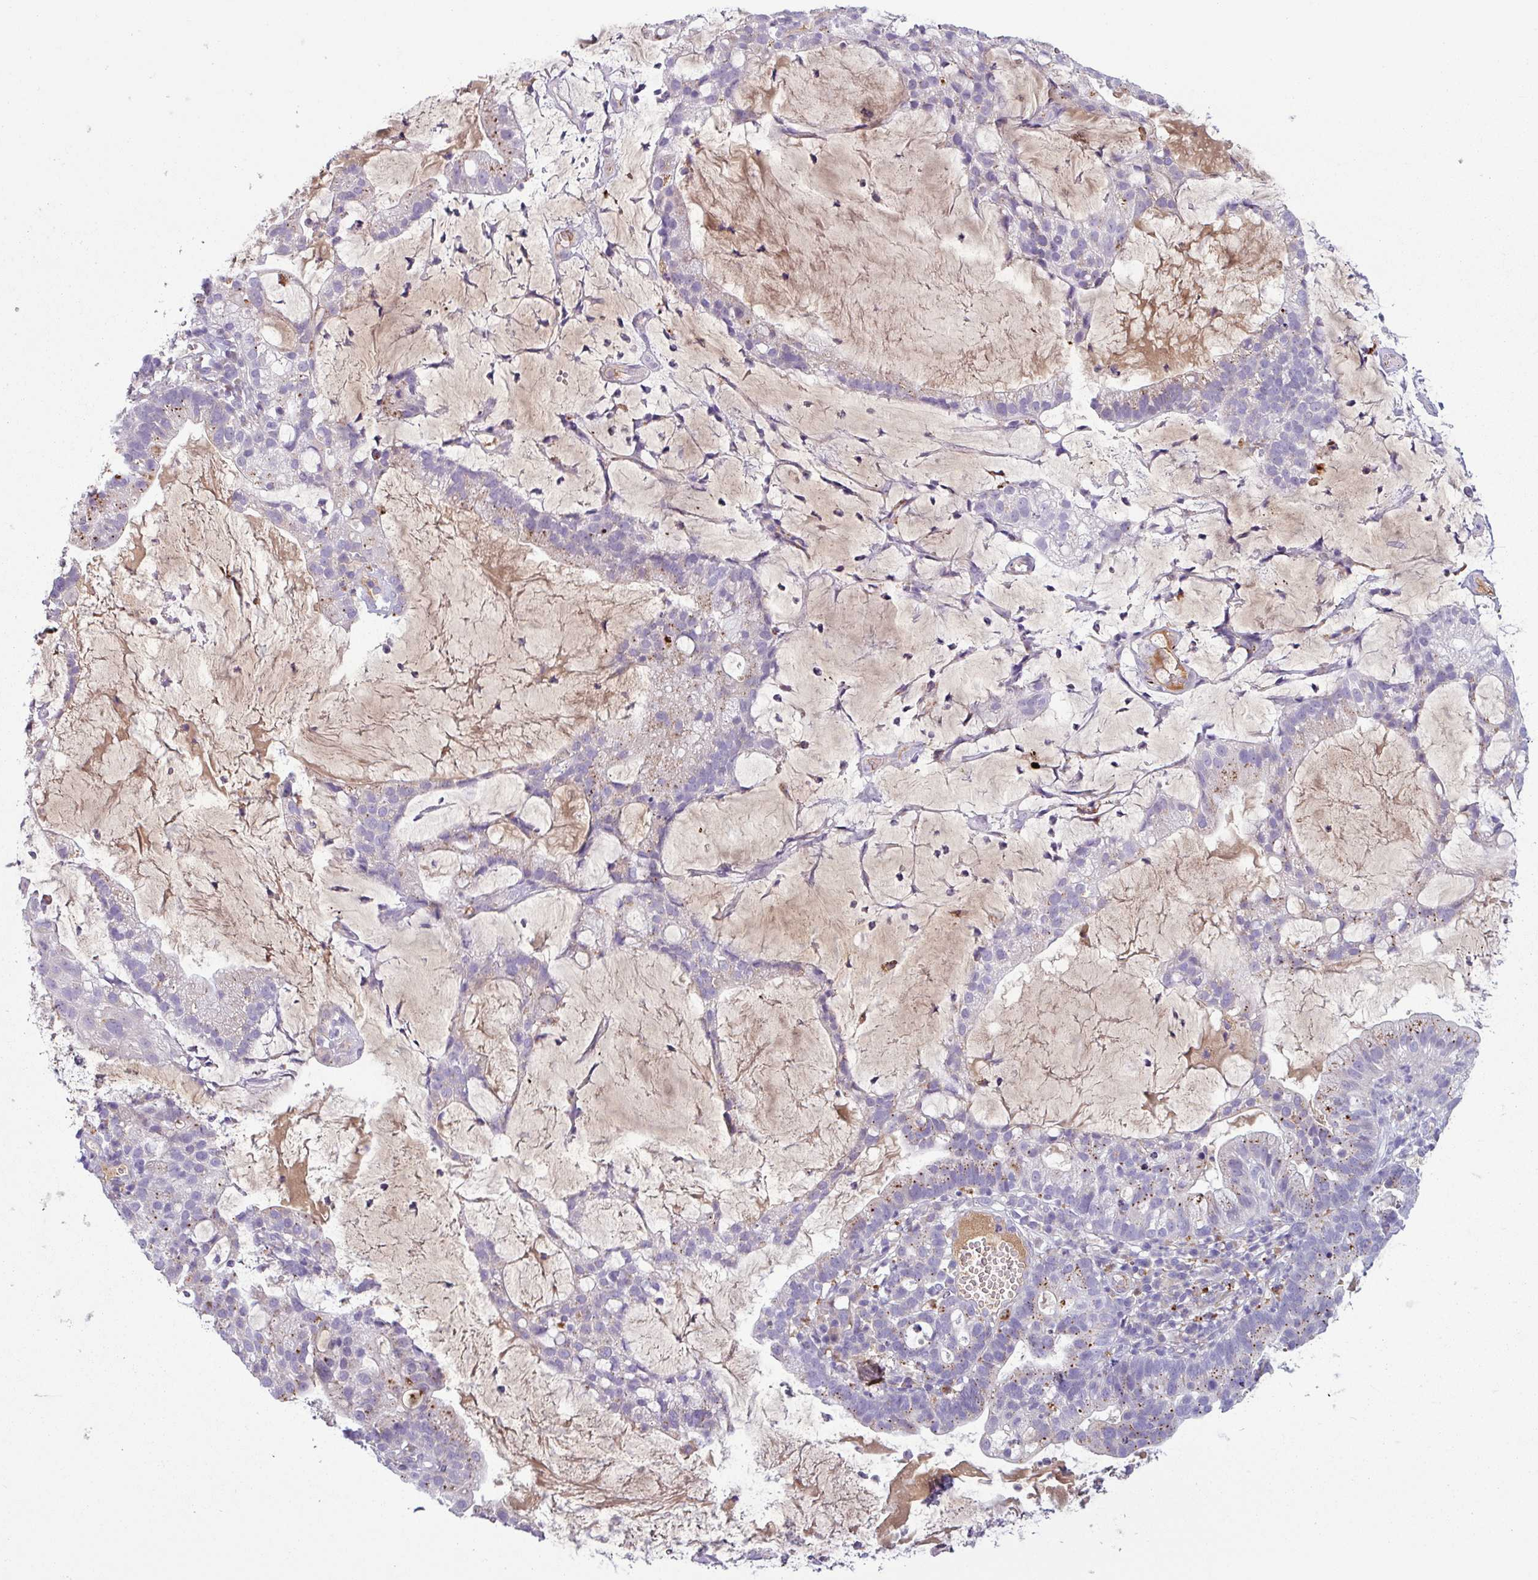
{"staining": {"intensity": "moderate", "quantity": "<25%", "location": "cytoplasmic/membranous"}, "tissue": "cervical cancer", "cell_type": "Tumor cells", "image_type": "cancer", "snomed": [{"axis": "morphology", "description": "Adenocarcinoma, NOS"}, {"axis": "topography", "description": "Cervix"}], "caption": "Immunohistochemistry image of neoplastic tissue: cervical cancer stained using IHC exhibits low levels of moderate protein expression localized specifically in the cytoplasmic/membranous of tumor cells, appearing as a cytoplasmic/membranous brown color.", "gene": "C4B", "patient": {"sex": "female", "age": 41}}